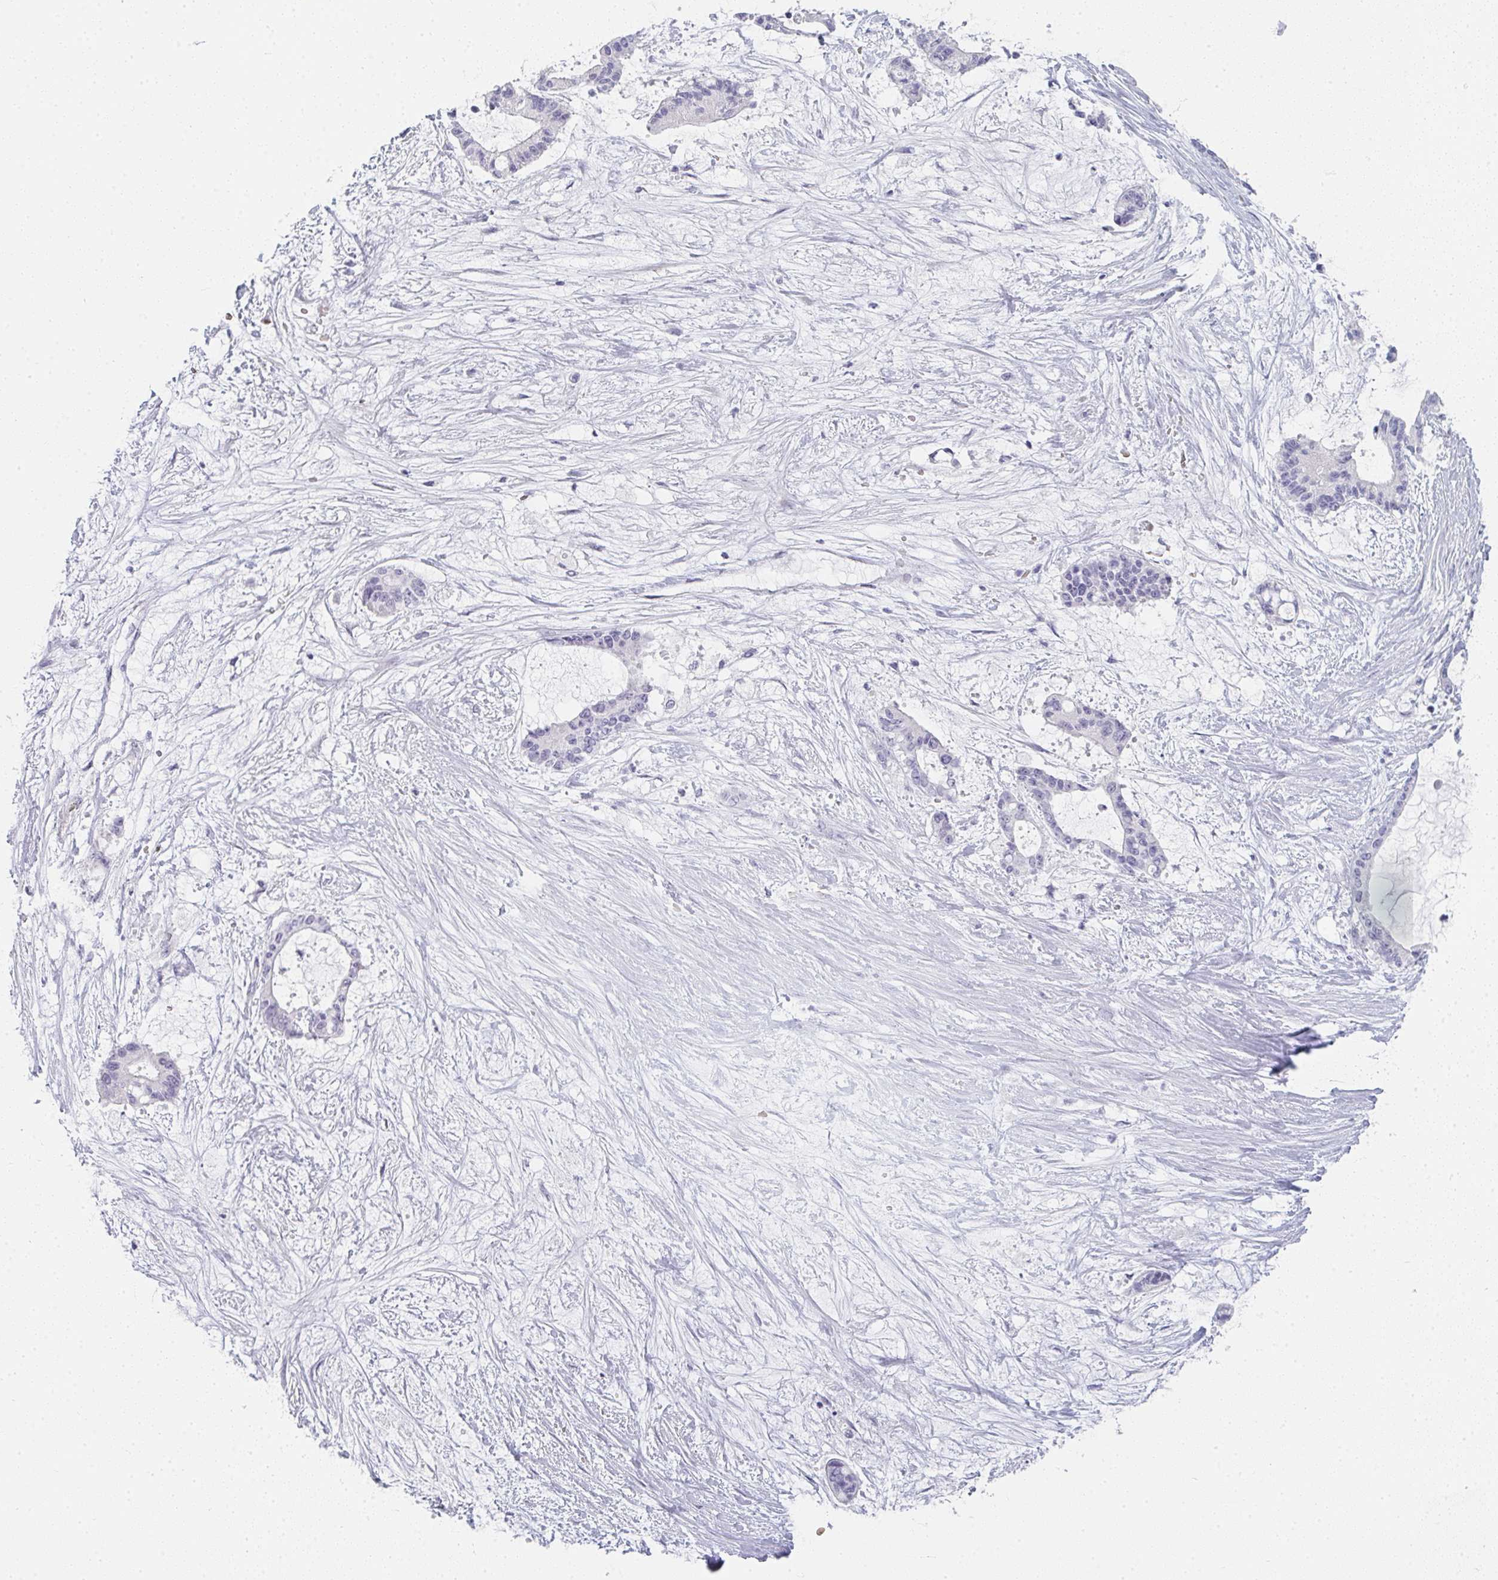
{"staining": {"intensity": "negative", "quantity": "none", "location": "none"}, "tissue": "liver cancer", "cell_type": "Tumor cells", "image_type": "cancer", "snomed": [{"axis": "morphology", "description": "Normal tissue, NOS"}, {"axis": "morphology", "description": "Cholangiocarcinoma"}, {"axis": "topography", "description": "Liver"}, {"axis": "topography", "description": "Peripheral nerve tissue"}], "caption": "High magnification brightfield microscopy of liver cancer (cholangiocarcinoma) stained with DAB (brown) and counterstained with hematoxylin (blue): tumor cells show no significant expression.", "gene": "NEU2", "patient": {"sex": "female", "age": 73}}